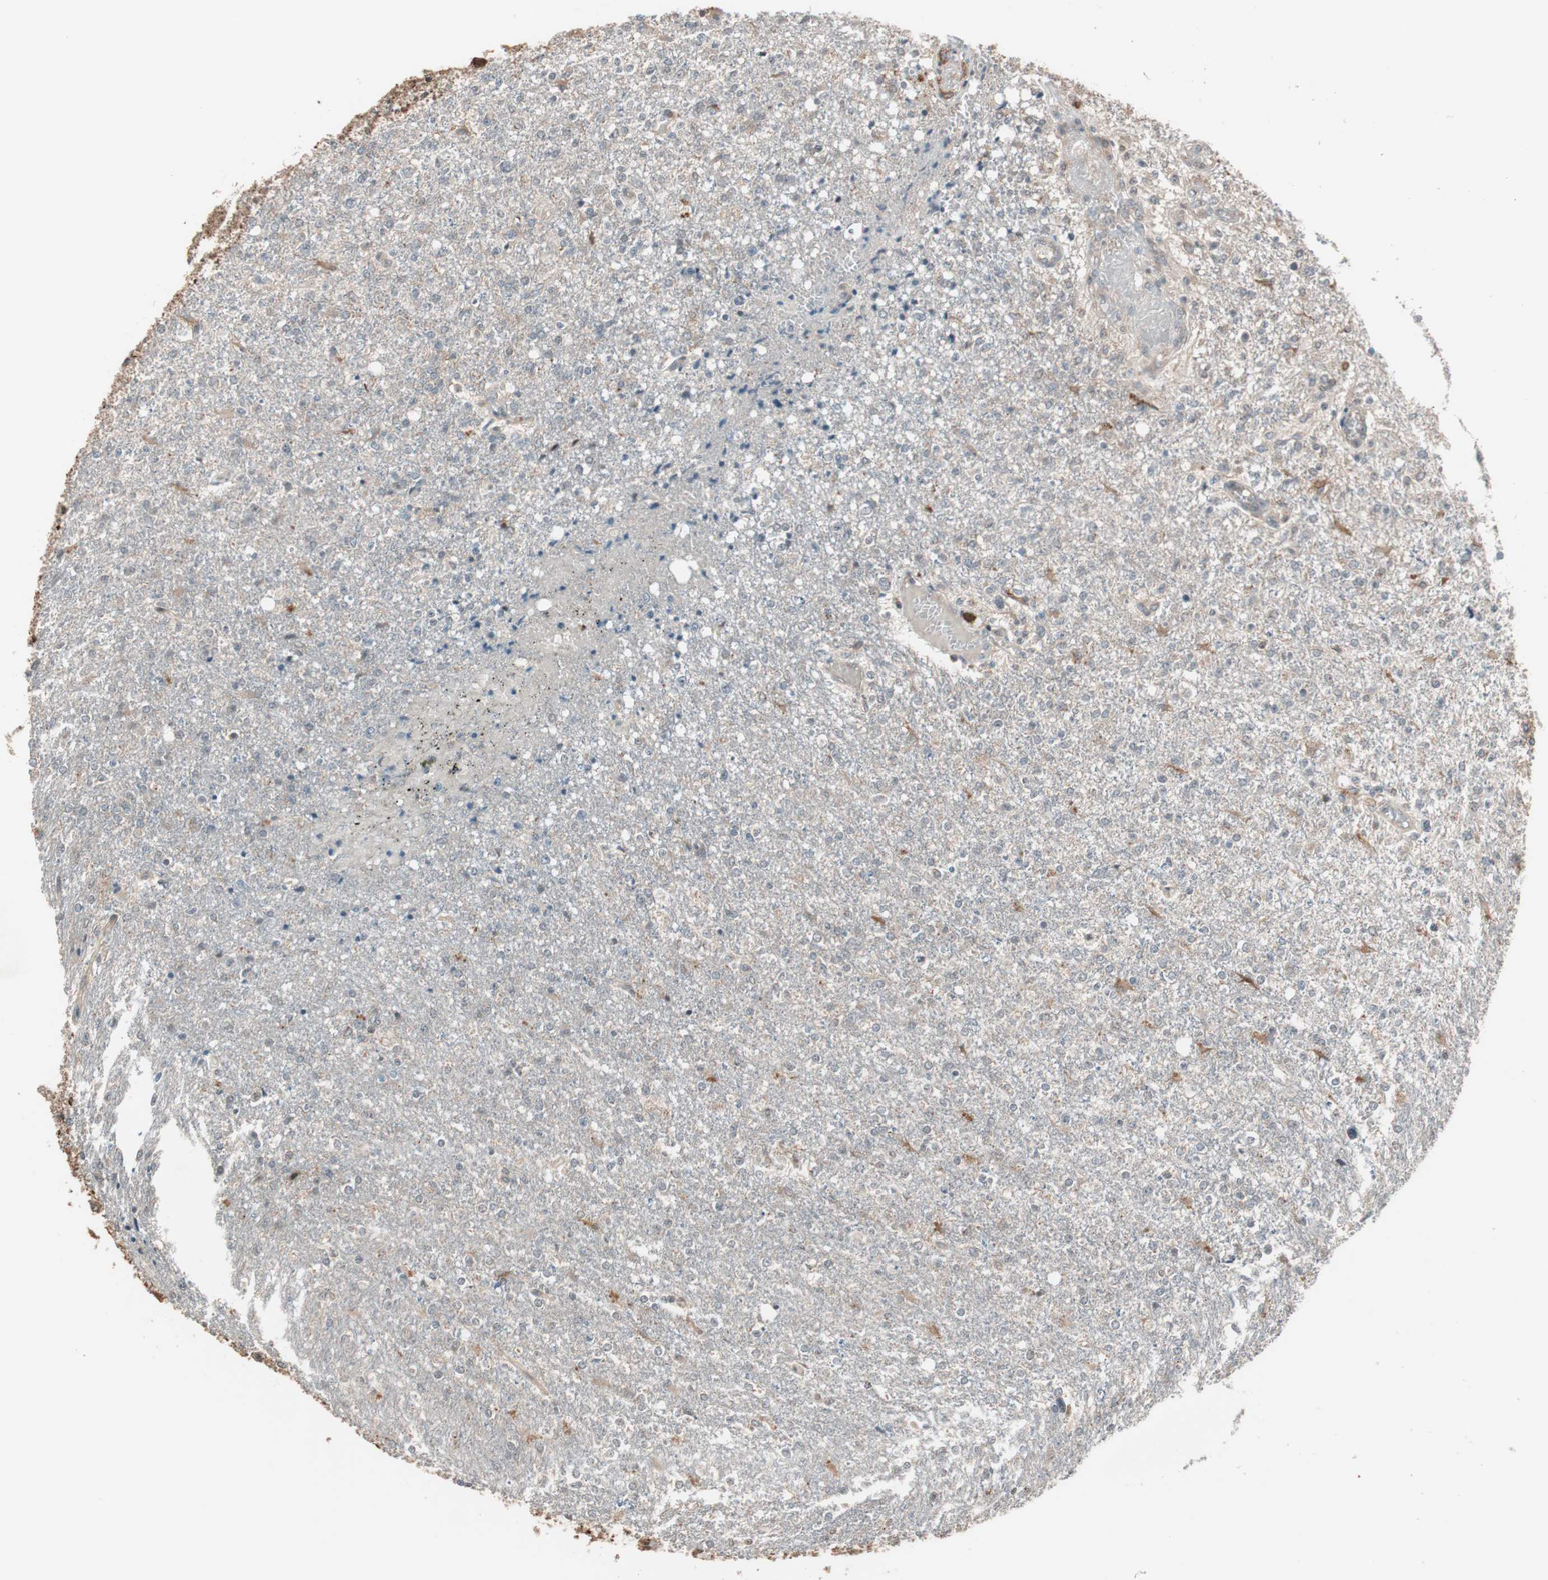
{"staining": {"intensity": "weak", "quantity": ">75%", "location": "cytoplasmic/membranous"}, "tissue": "glioma", "cell_type": "Tumor cells", "image_type": "cancer", "snomed": [{"axis": "morphology", "description": "Glioma, malignant, High grade"}, {"axis": "topography", "description": "Cerebral cortex"}], "caption": "Glioma stained for a protein shows weak cytoplasmic/membranous positivity in tumor cells.", "gene": "FBXO5", "patient": {"sex": "male", "age": 76}}